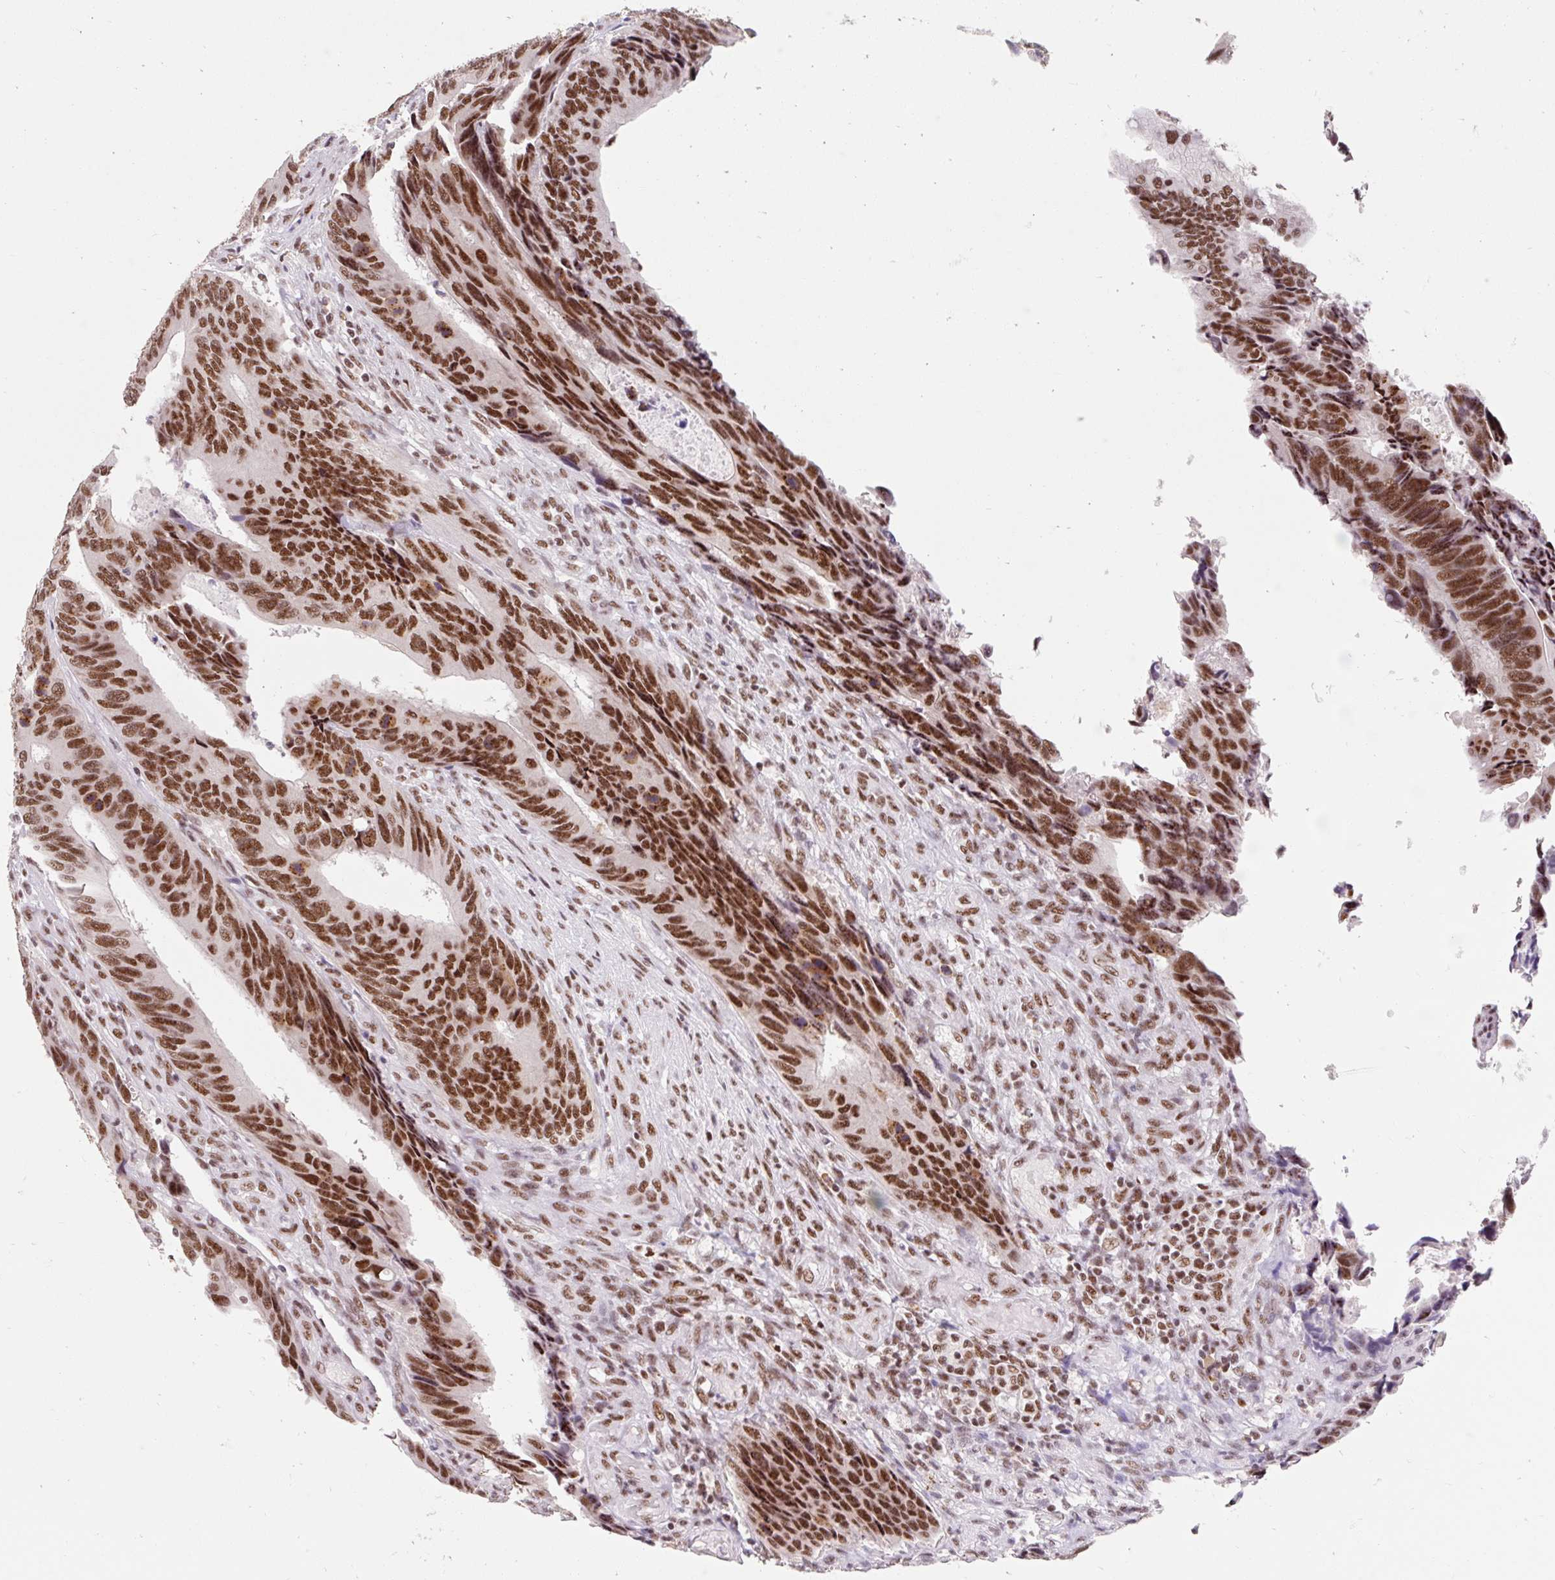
{"staining": {"intensity": "strong", "quantity": ">75%", "location": "nuclear"}, "tissue": "colorectal cancer", "cell_type": "Tumor cells", "image_type": "cancer", "snomed": [{"axis": "morphology", "description": "Adenocarcinoma, NOS"}, {"axis": "topography", "description": "Colon"}], "caption": "Tumor cells show high levels of strong nuclear positivity in about >75% of cells in colorectal cancer (adenocarcinoma). (DAB IHC with brightfield microscopy, high magnification).", "gene": "SRSF10", "patient": {"sex": "male", "age": 87}}